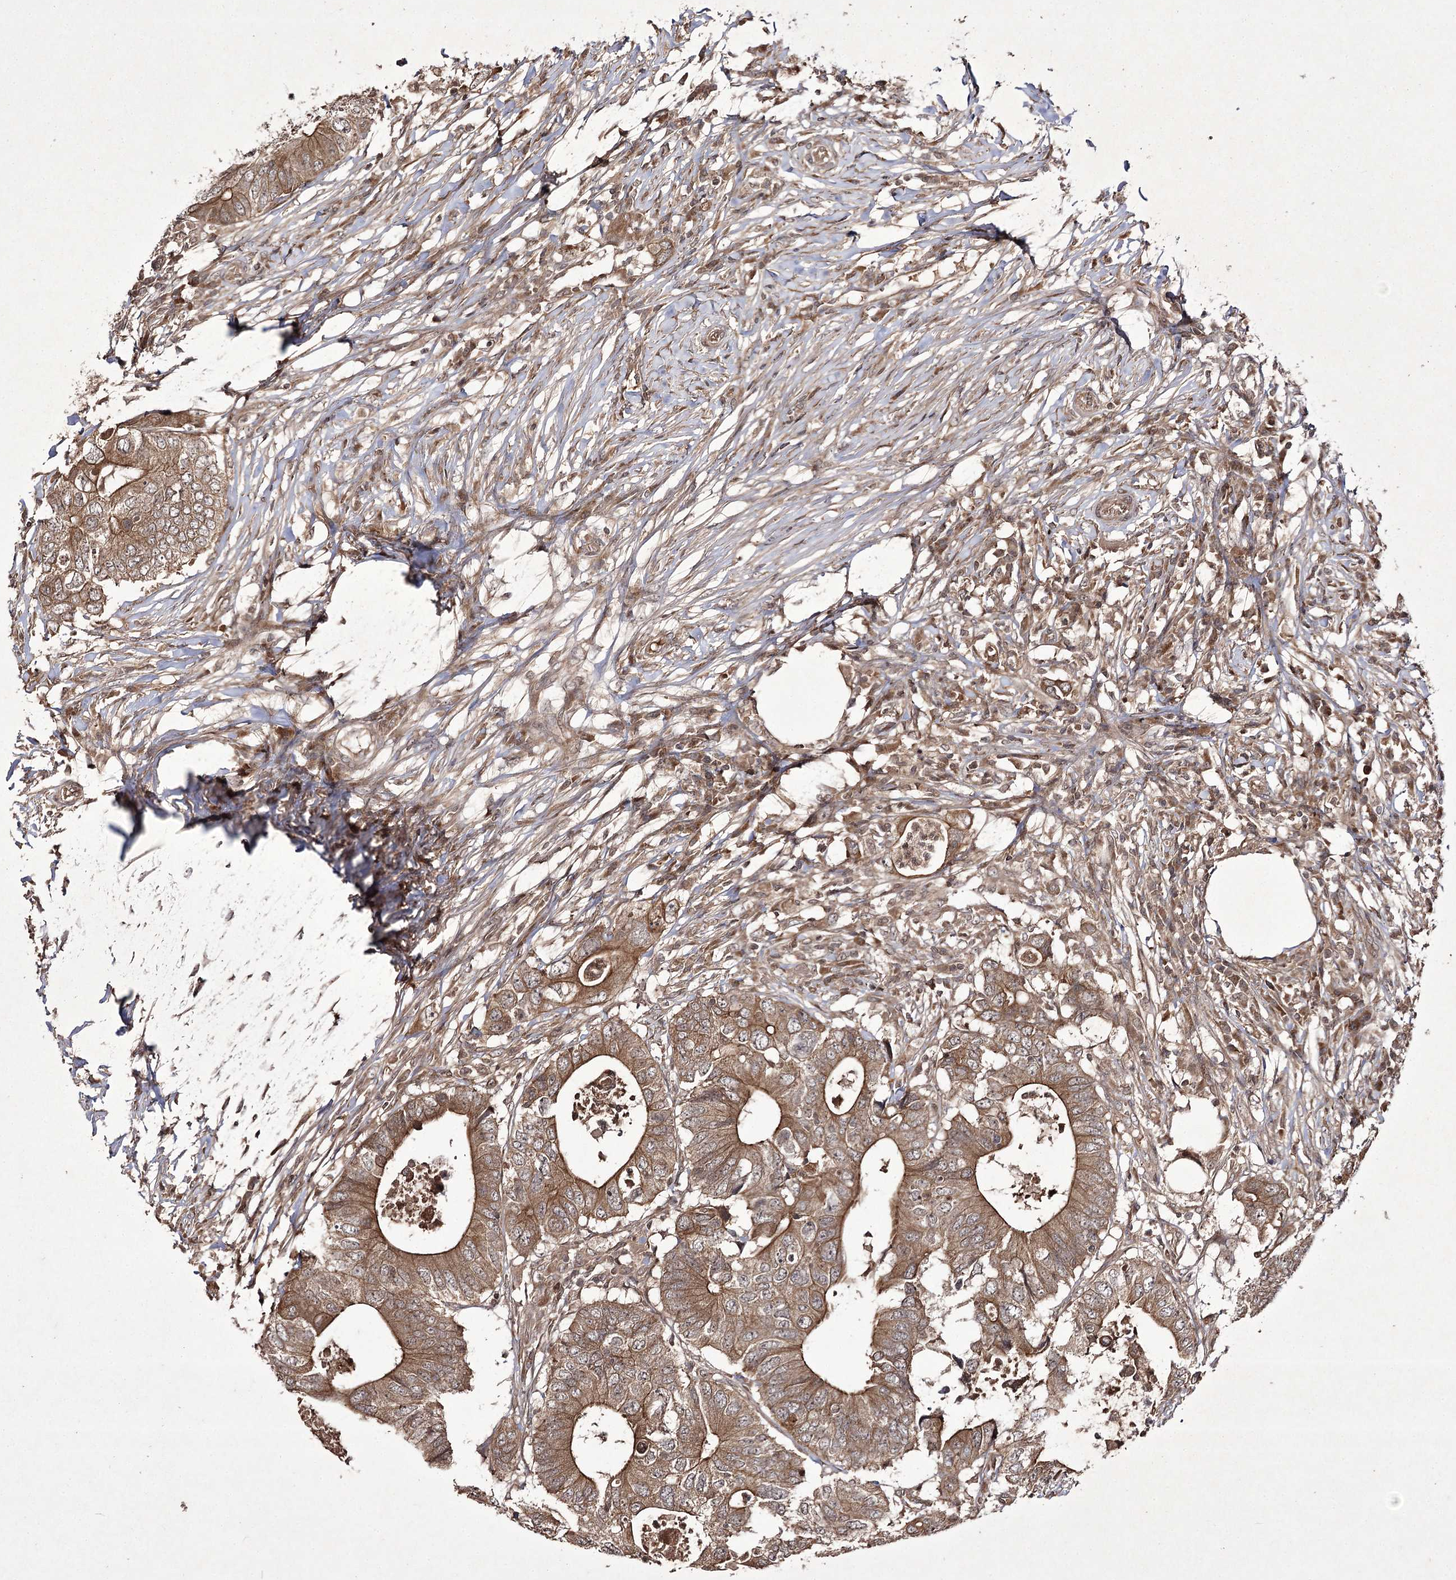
{"staining": {"intensity": "moderate", "quantity": ">75%", "location": "cytoplasmic/membranous"}, "tissue": "colorectal cancer", "cell_type": "Tumor cells", "image_type": "cancer", "snomed": [{"axis": "morphology", "description": "Adenocarcinoma, NOS"}, {"axis": "topography", "description": "Colon"}], "caption": "A medium amount of moderate cytoplasmic/membranous expression is appreciated in about >75% of tumor cells in colorectal cancer tissue. (DAB IHC, brown staining for protein, blue staining for nuclei).", "gene": "FANCL", "patient": {"sex": "male", "age": 71}}